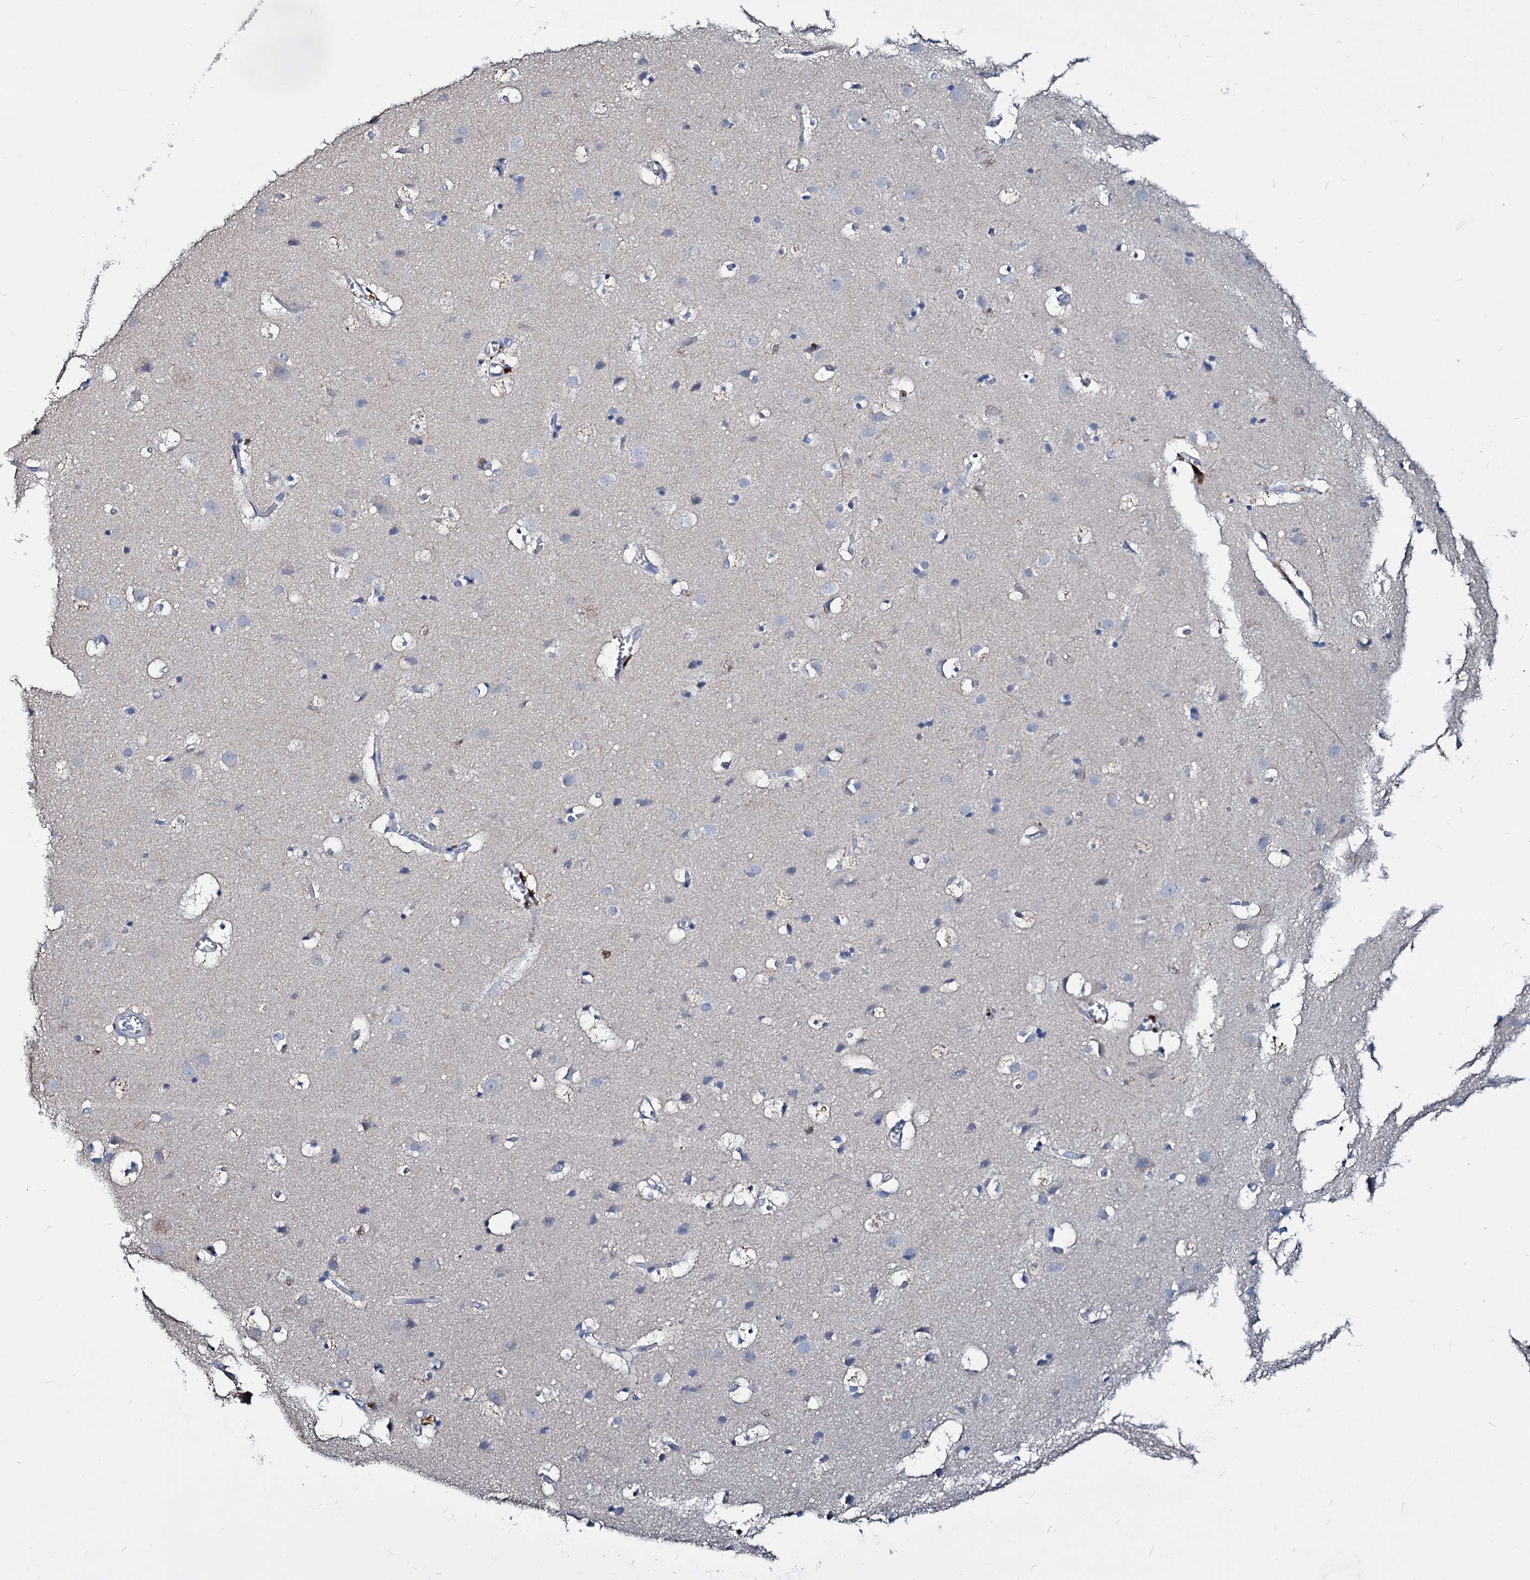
{"staining": {"intensity": "negative", "quantity": "none", "location": "none"}, "tissue": "cerebral cortex", "cell_type": "Endothelial cells", "image_type": "normal", "snomed": [{"axis": "morphology", "description": "Normal tissue, NOS"}, {"axis": "topography", "description": "Cerebral cortex"}], "caption": "This image is of normal cerebral cortex stained with IHC to label a protein in brown with the nuclei are counter-stained blue. There is no expression in endothelial cells. (DAB immunohistochemistry (IHC), high magnification).", "gene": "ACY3", "patient": {"sex": "male", "age": 54}}